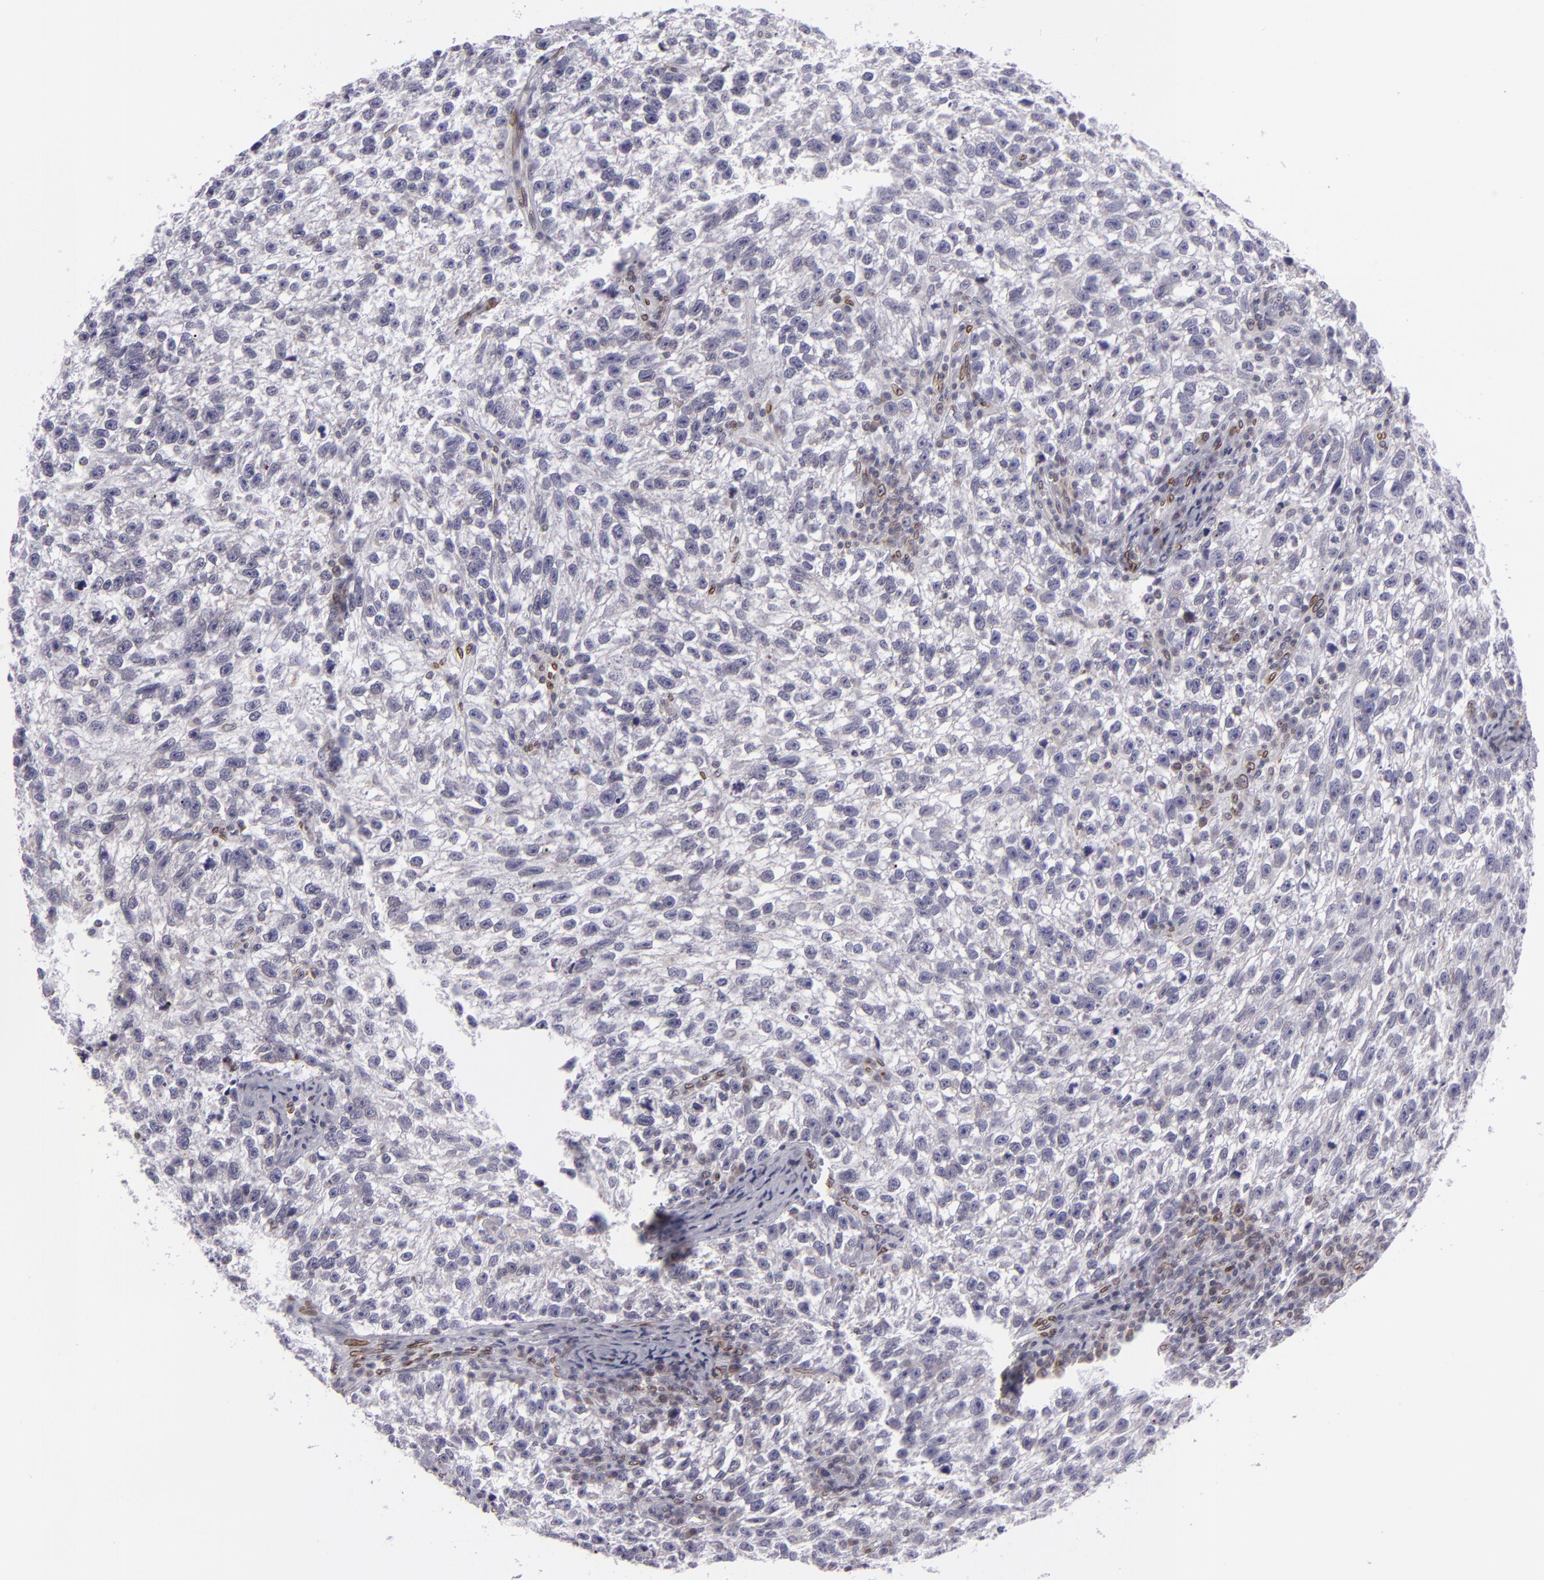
{"staining": {"intensity": "weak", "quantity": "<25%", "location": "nuclear"}, "tissue": "testis cancer", "cell_type": "Tumor cells", "image_type": "cancer", "snomed": [{"axis": "morphology", "description": "Seminoma, NOS"}, {"axis": "topography", "description": "Testis"}], "caption": "Immunohistochemistry (IHC) histopathology image of neoplastic tissue: testis seminoma stained with DAB demonstrates no significant protein staining in tumor cells.", "gene": "EMD", "patient": {"sex": "male", "age": 38}}